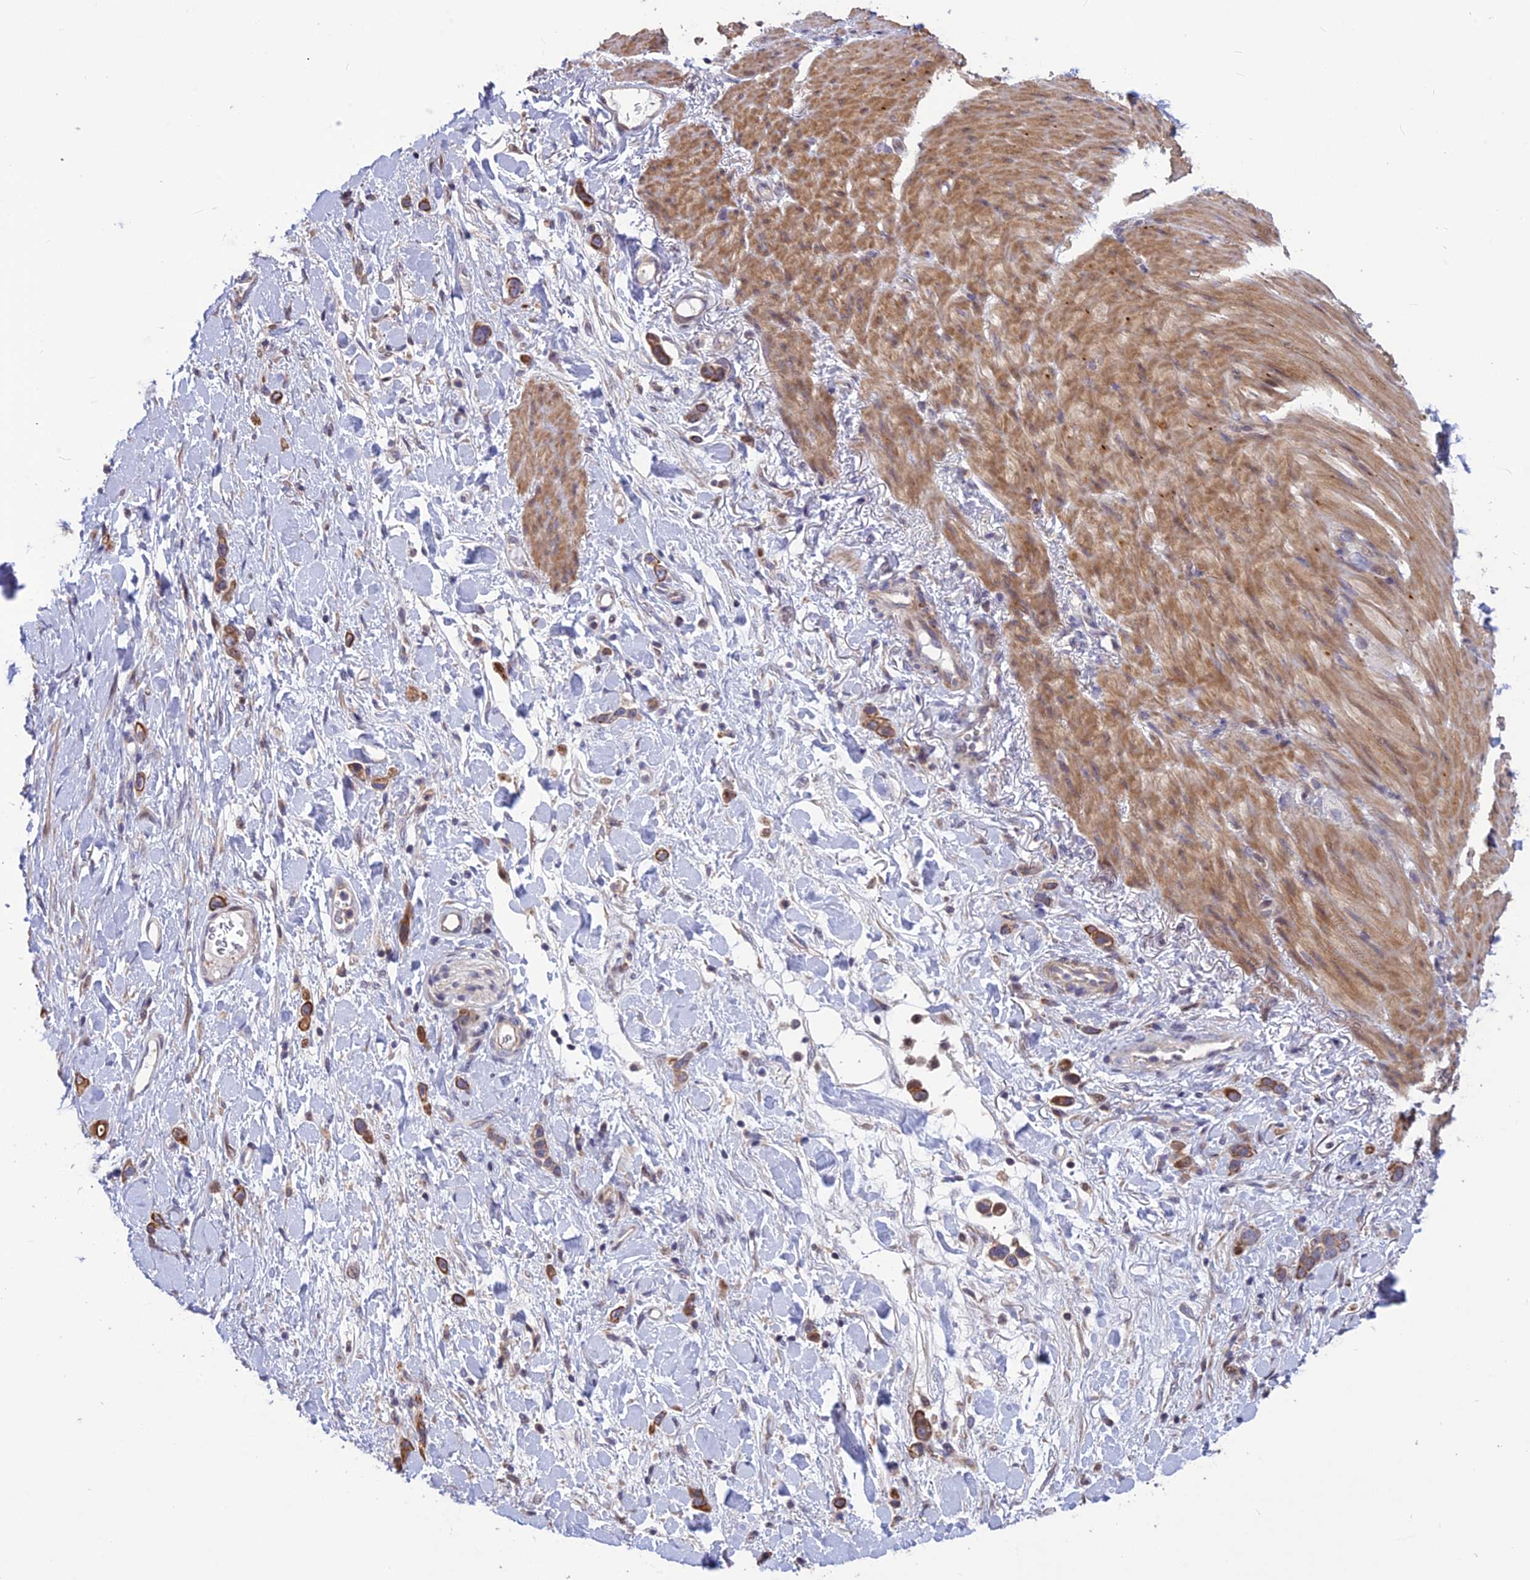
{"staining": {"intensity": "moderate", "quantity": ">75%", "location": "cytoplasmic/membranous"}, "tissue": "stomach cancer", "cell_type": "Tumor cells", "image_type": "cancer", "snomed": [{"axis": "morphology", "description": "Adenocarcinoma, NOS"}, {"axis": "topography", "description": "Stomach"}], "caption": "Protein staining shows moderate cytoplasmic/membranous expression in approximately >75% of tumor cells in stomach cancer.", "gene": "SPG21", "patient": {"sex": "female", "age": 65}}